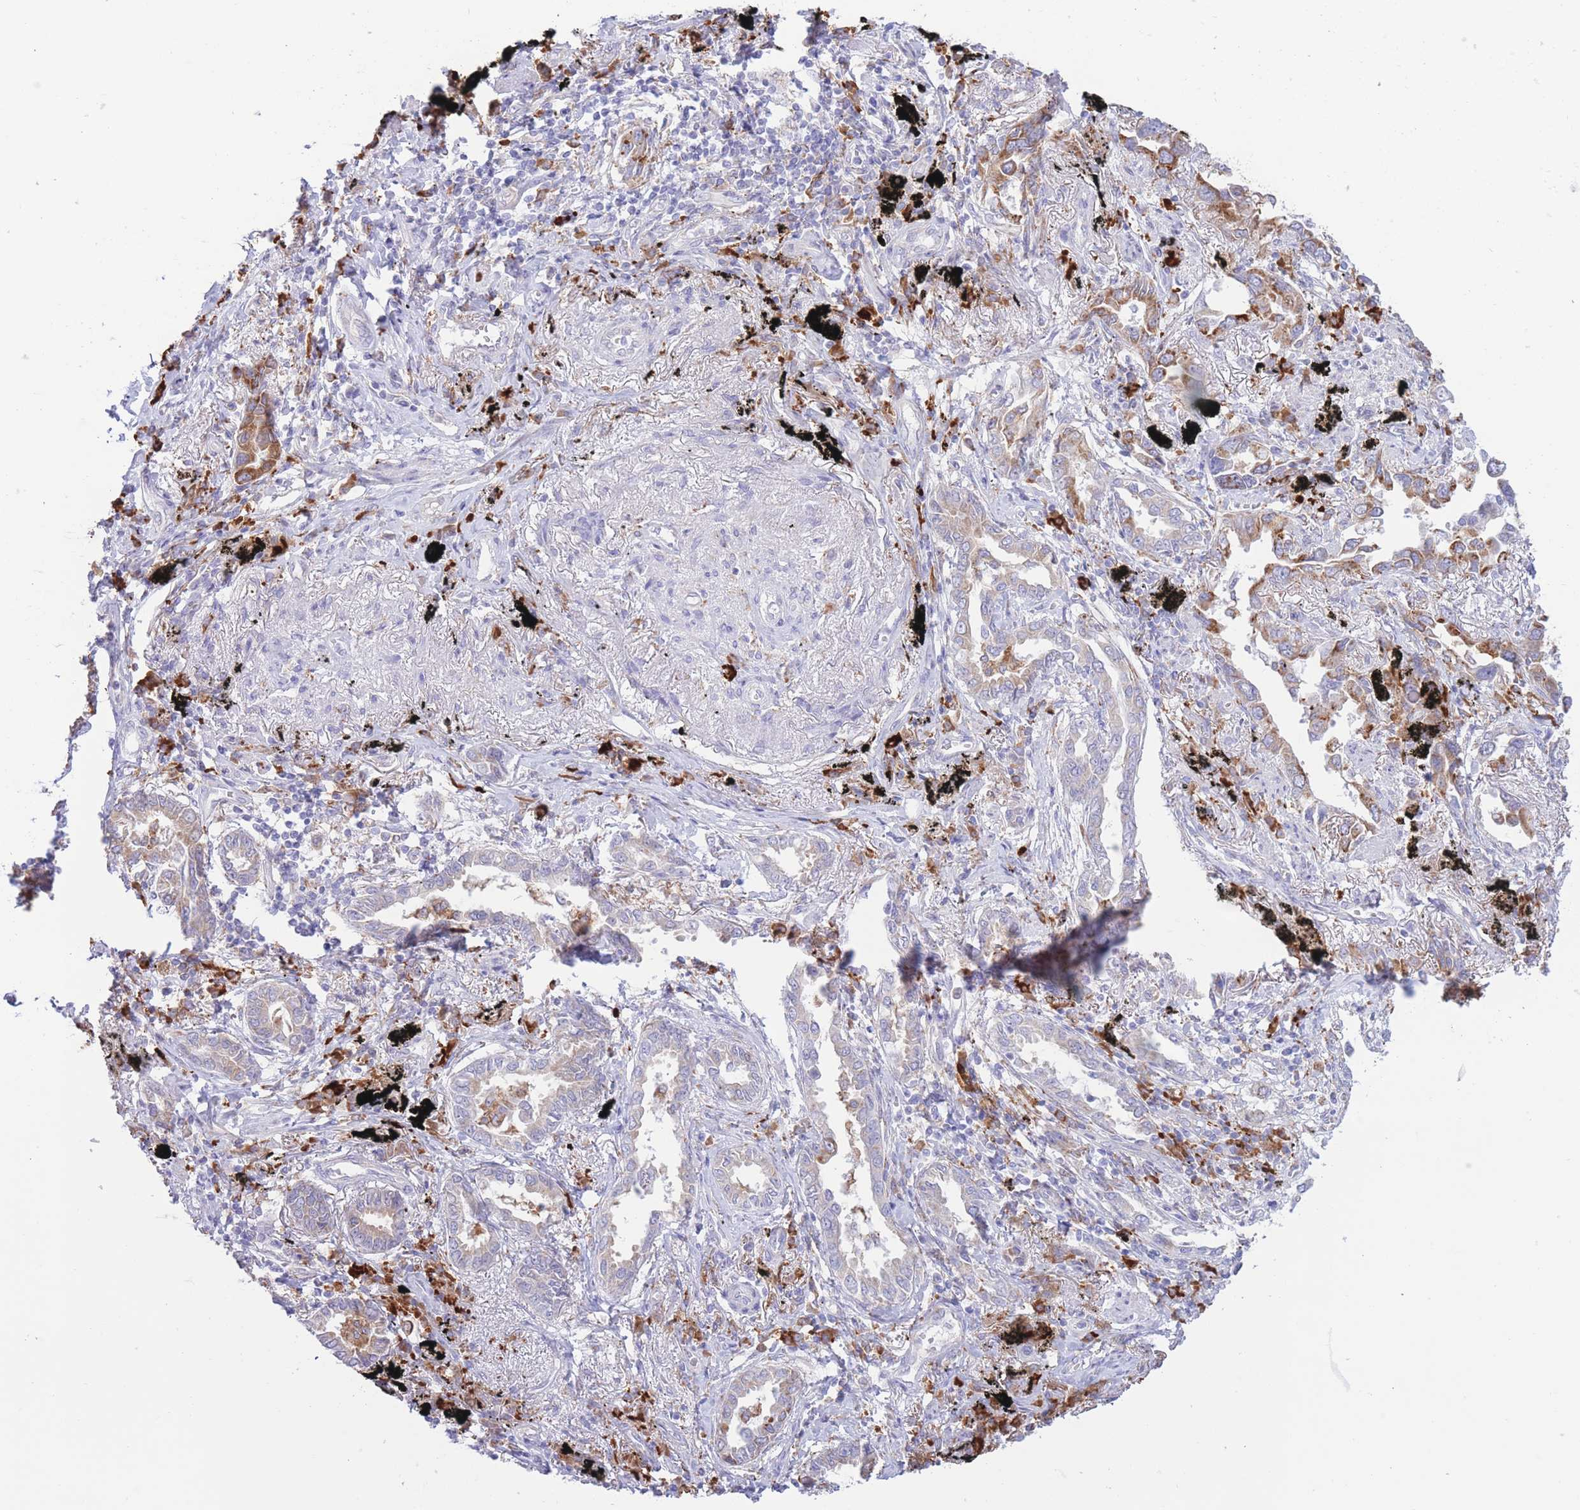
{"staining": {"intensity": "moderate", "quantity": ">75%", "location": "cytoplasmic/membranous"}, "tissue": "lung cancer", "cell_type": "Tumor cells", "image_type": "cancer", "snomed": [{"axis": "morphology", "description": "Adenocarcinoma, NOS"}, {"axis": "topography", "description": "Lung"}], "caption": "The image reveals staining of lung adenocarcinoma, revealing moderate cytoplasmic/membranous protein staining (brown color) within tumor cells. The protein is shown in brown color, while the nuclei are stained blue.", "gene": "MYDGF", "patient": {"sex": "male", "age": 67}}